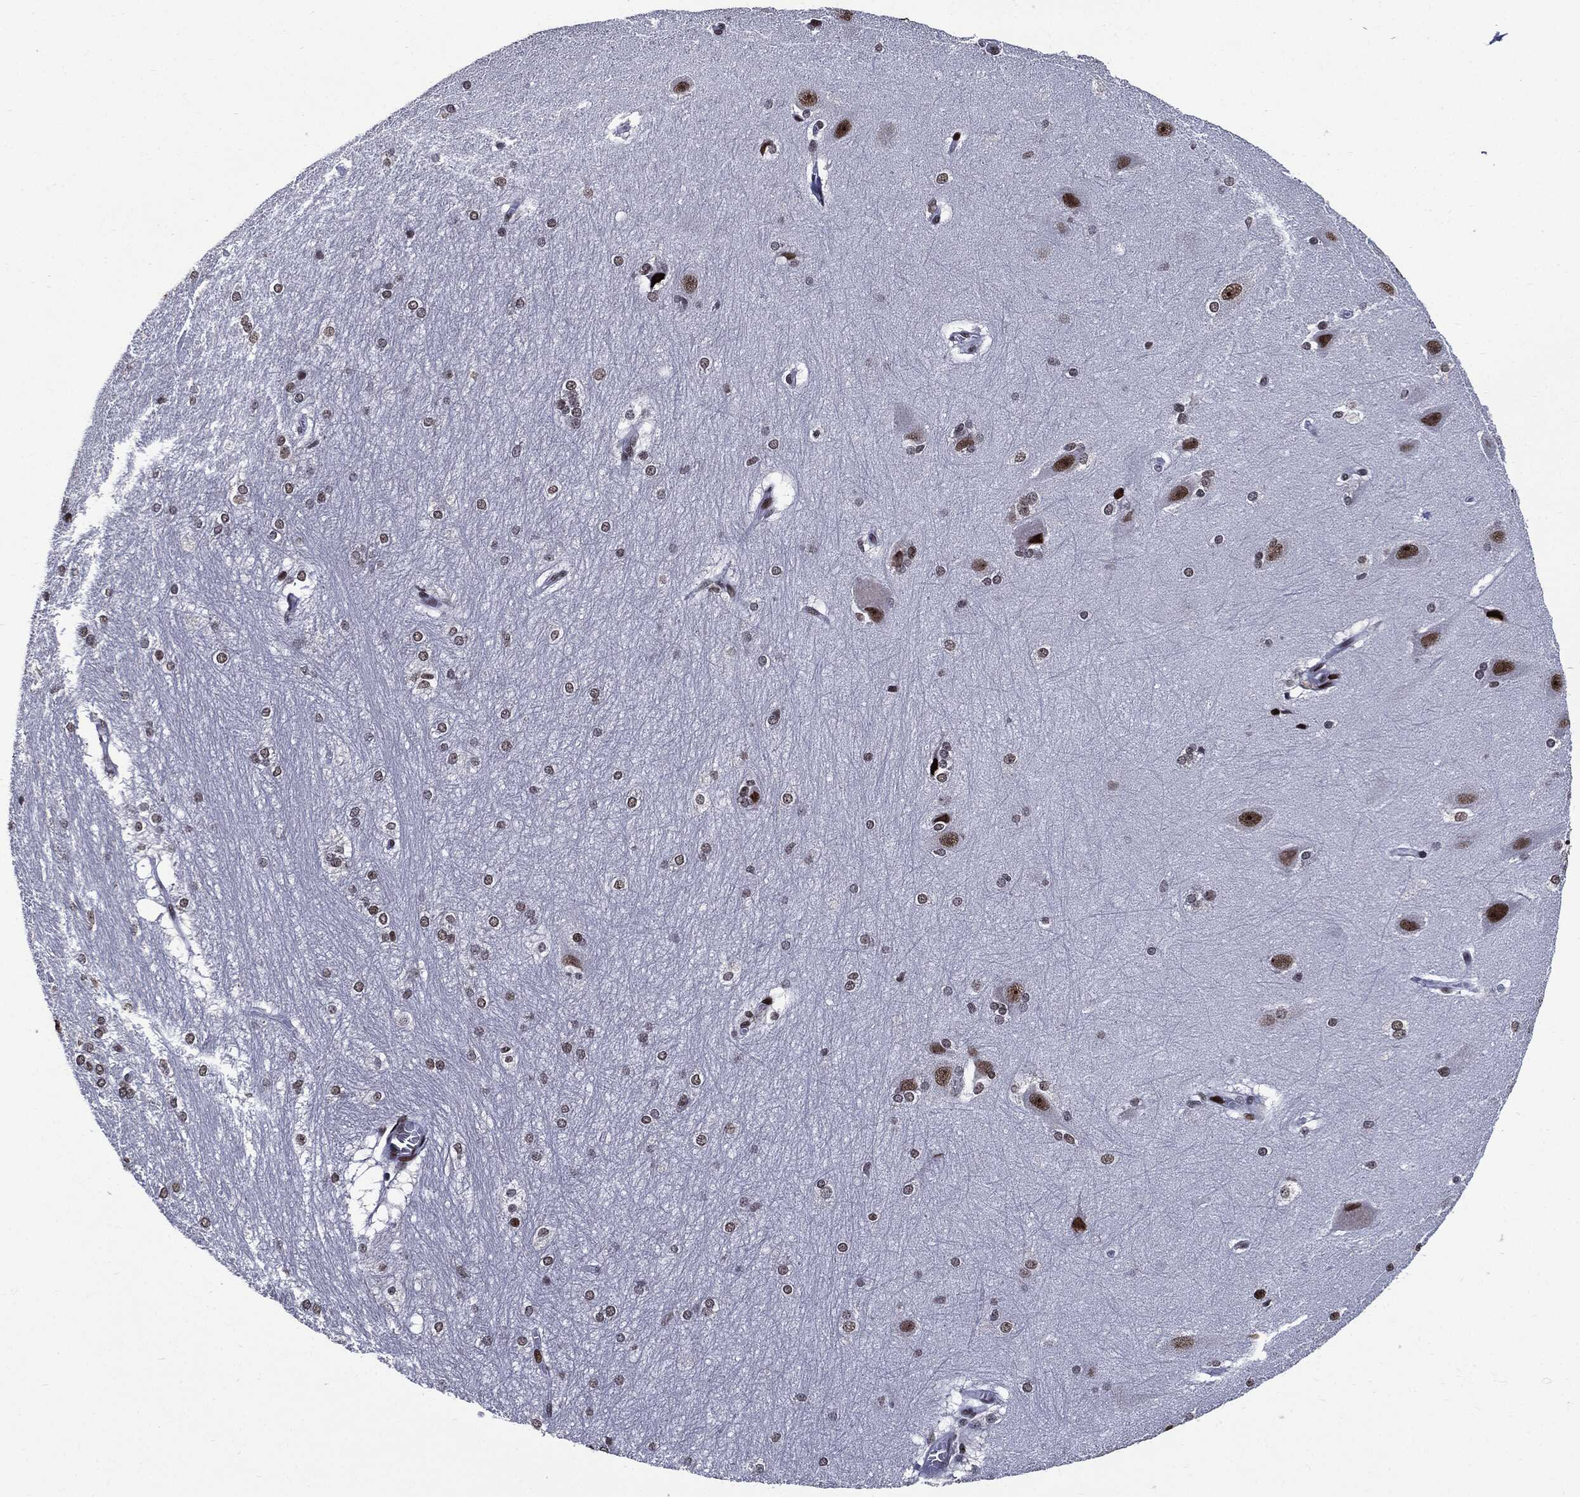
{"staining": {"intensity": "strong", "quantity": "<25%", "location": "nuclear"}, "tissue": "hippocampus", "cell_type": "Glial cells", "image_type": "normal", "snomed": [{"axis": "morphology", "description": "Normal tissue, NOS"}, {"axis": "topography", "description": "Cerebral cortex"}, {"axis": "topography", "description": "Hippocampus"}], "caption": "This is a micrograph of immunohistochemistry (IHC) staining of benign hippocampus, which shows strong expression in the nuclear of glial cells.", "gene": "ZFP91", "patient": {"sex": "female", "age": 19}}